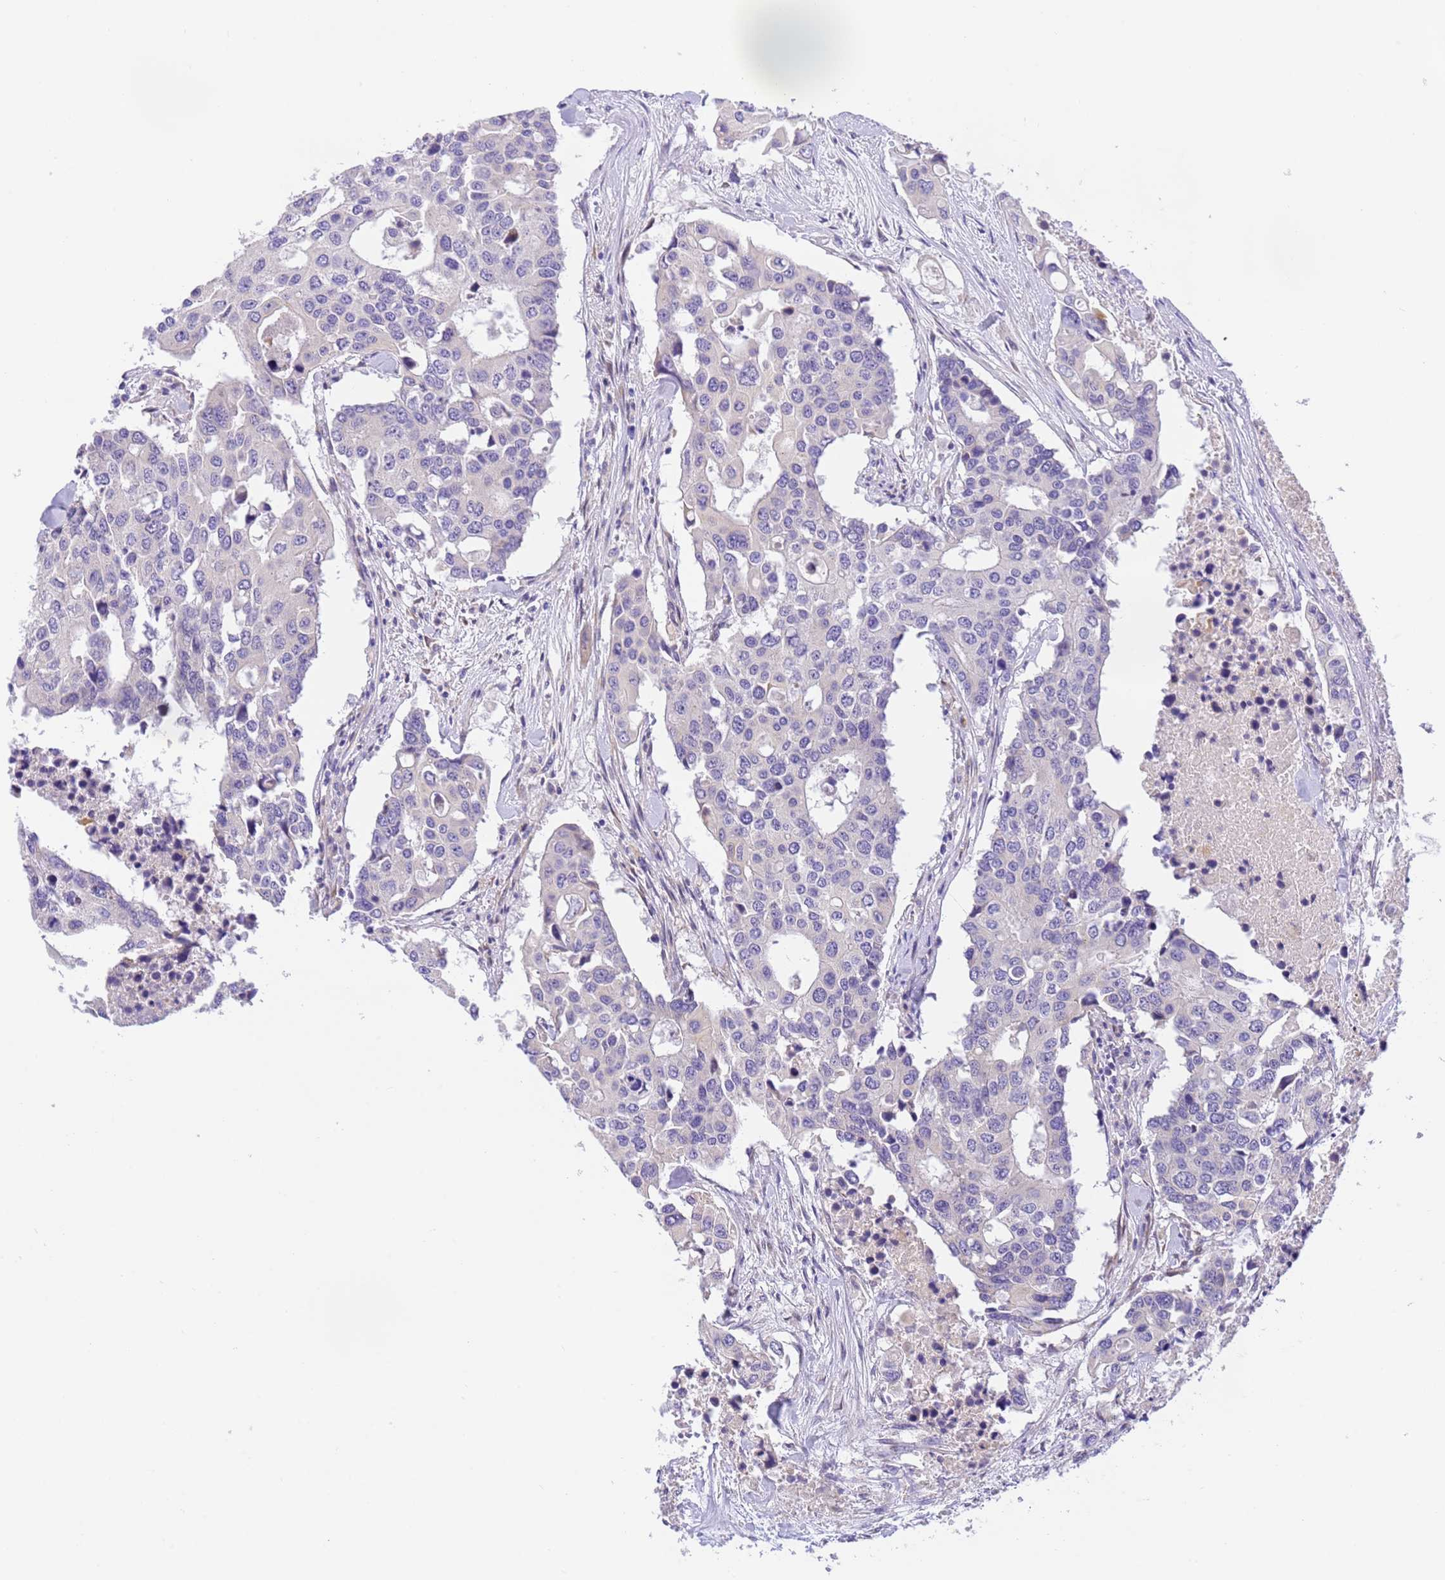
{"staining": {"intensity": "negative", "quantity": "none", "location": "none"}, "tissue": "colorectal cancer", "cell_type": "Tumor cells", "image_type": "cancer", "snomed": [{"axis": "morphology", "description": "Adenocarcinoma, NOS"}, {"axis": "topography", "description": "Colon"}], "caption": "High magnification brightfield microscopy of adenocarcinoma (colorectal) stained with DAB (3,3'-diaminobenzidine) (brown) and counterstained with hematoxylin (blue): tumor cells show no significant staining. (Brightfield microscopy of DAB IHC at high magnification).", "gene": "RHBDD3", "patient": {"sex": "male", "age": 77}}